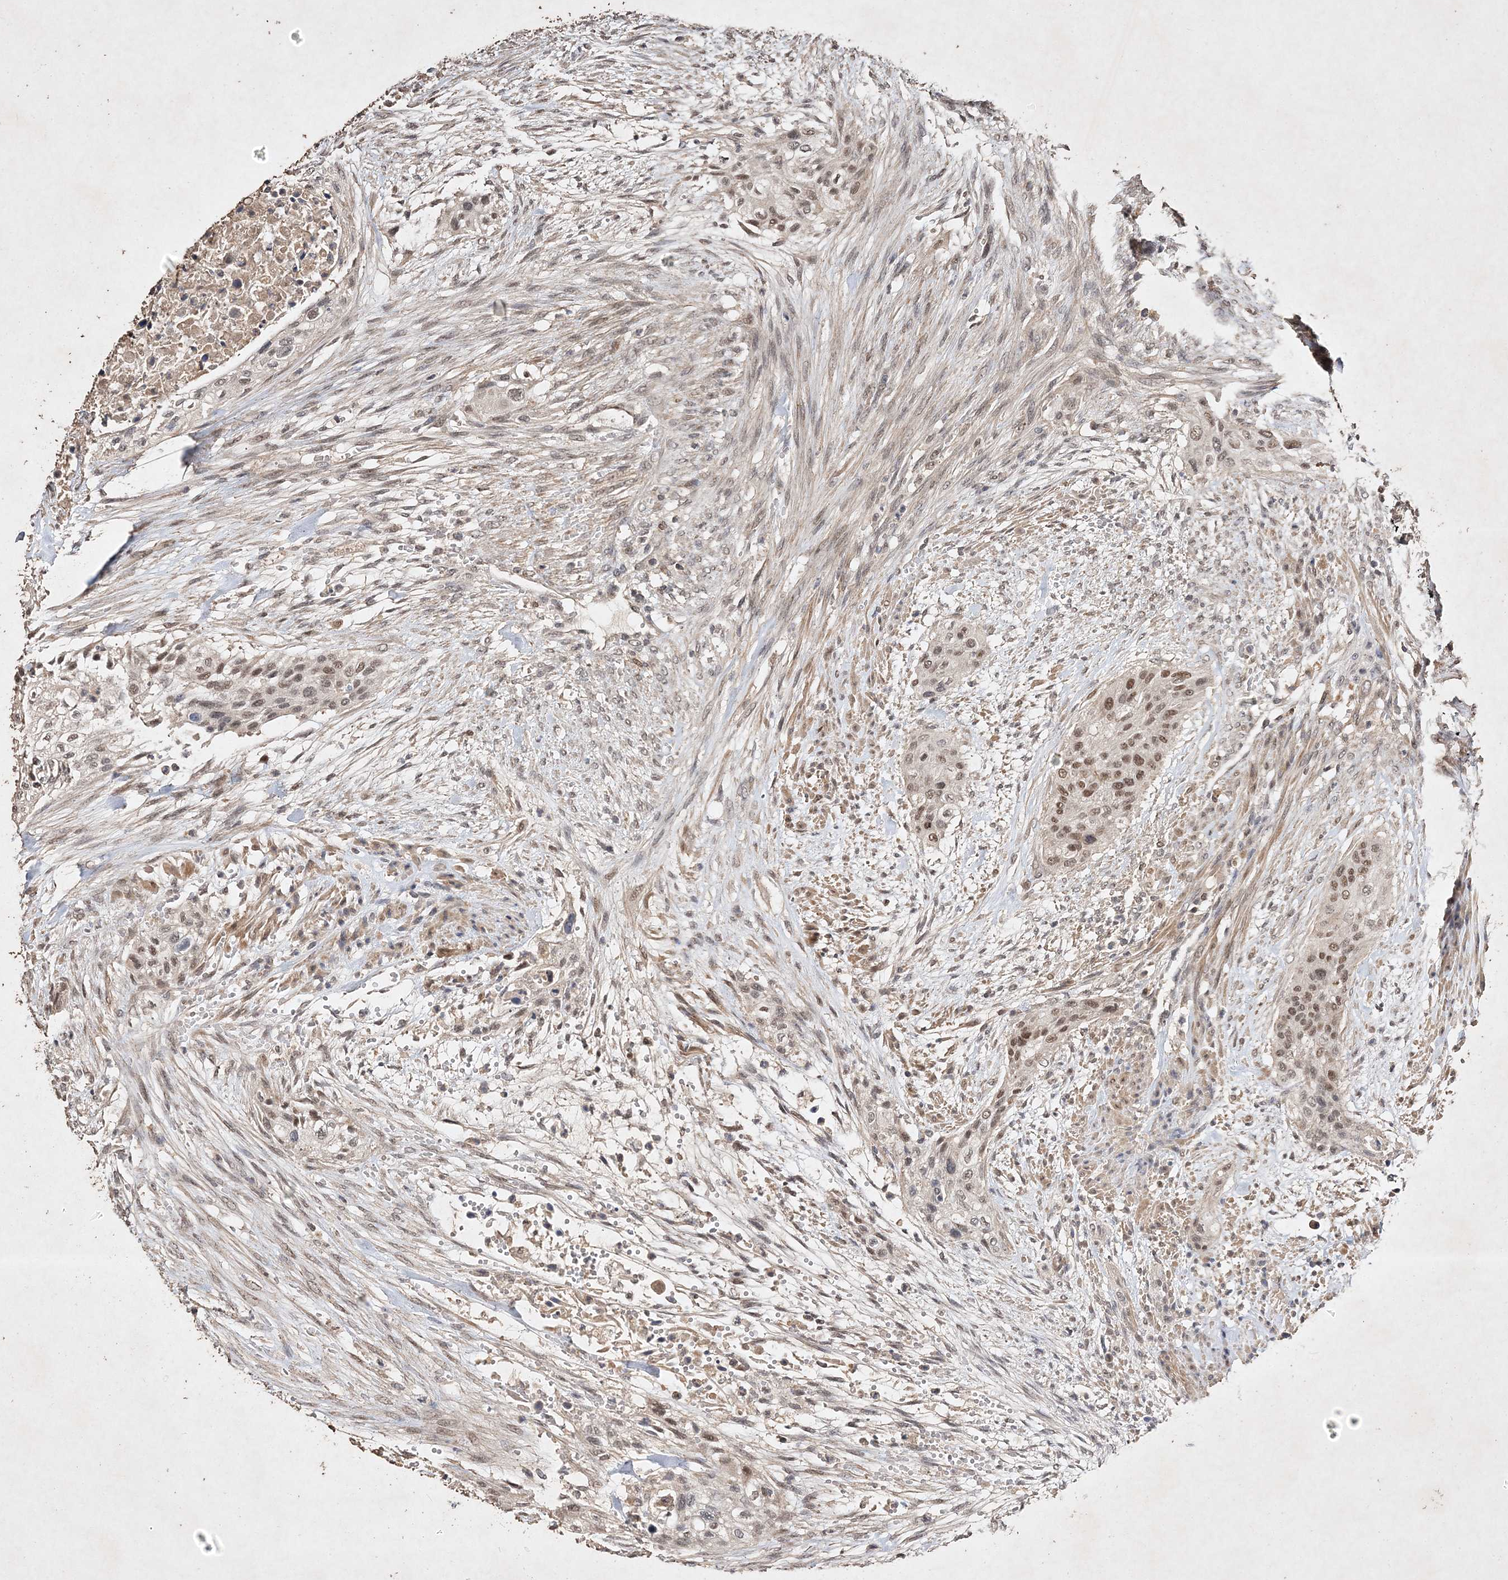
{"staining": {"intensity": "moderate", "quantity": ">75%", "location": "nuclear"}, "tissue": "urothelial cancer", "cell_type": "Tumor cells", "image_type": "cancer", "snomed": [{"axis": "morphology", "description": "Urothelial carcinoma, High grade"}, {"axis": "topography", "description": "Urinary bladder"}], "caption": "Immunohistochemical staining of urothelial carcinoma (high-grade) displays medium levels of moderate nuclear expression in approximately >75% of tumor cells. The protein of interest is shown in brown color, while the nuclei are stained blue.", "gene": "C3orf38", "patient": {"sex": "male", "age": 35}}